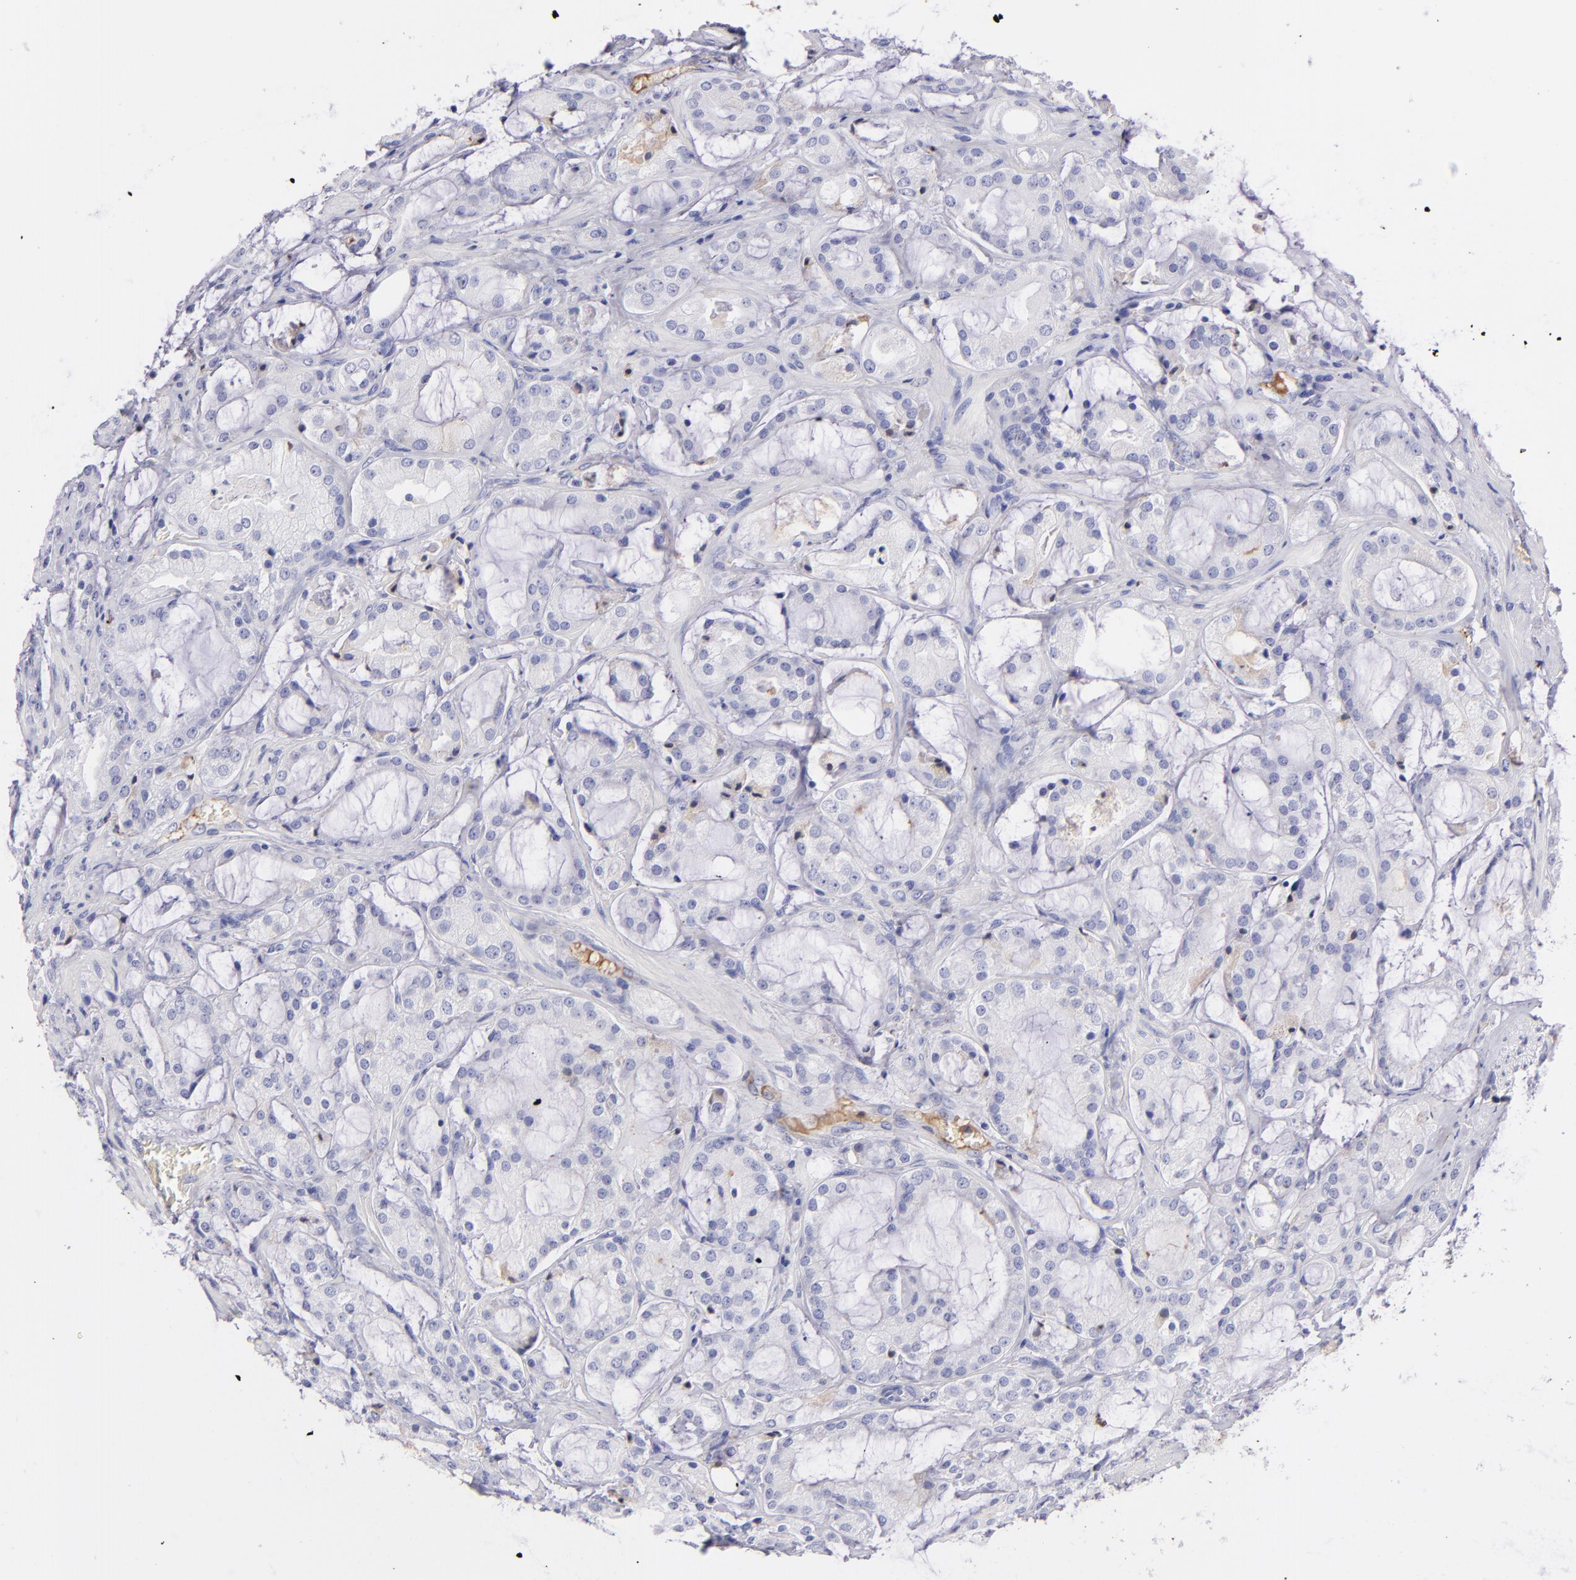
{"staining": {"intensity": "negative", "quantity": "none", "location": "none"}, "tissue": "prostate cancer", "cell_type": "Tumor cells", "image_type": "cancer", "snomed": [{"axis": "morphology", "description": "Adenocarcinoma, Medium grade"}, {"axis": "topography", "description": "Prostate"}], "caption": "An image of human prostate cancer (adenocarcinoma (medium-grade)) is negative for staining in tumor cells. The staining was performed using DAB (3,3'-diaminobenzidine) to visualize the protein expression in brown, while the nuclei were stained in blue with hematoxylin (Magnification: 20x).", "gene": "FGB", "patient": {"sex": "male", "age": 70}}